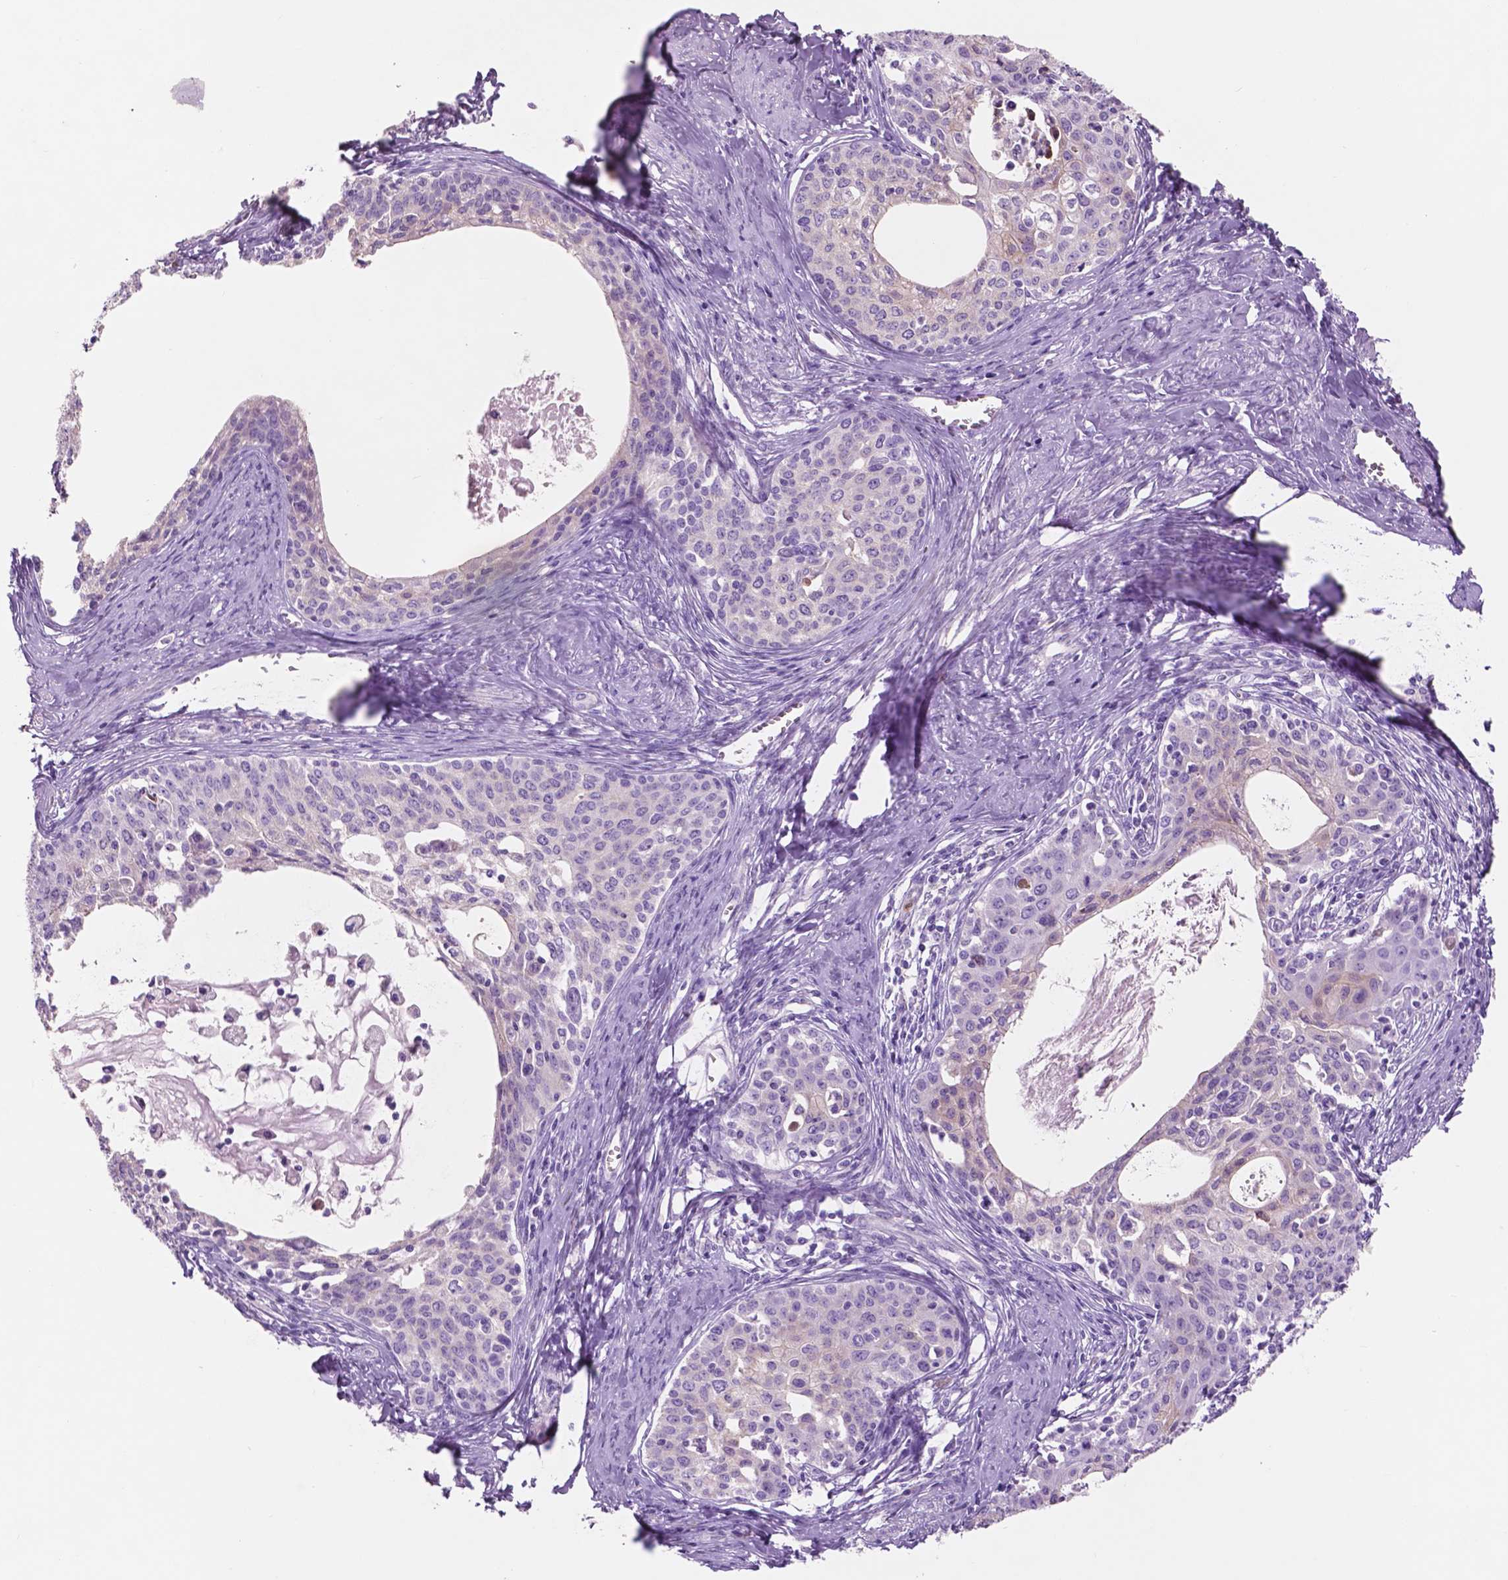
{"staining": {"intensity": "negative", "quantity": "none", "location": "none"}, "tissue": "cervical cancer", "cell_type": "Tumor cells", "image_type": "cancer", "snomed": [{"axis": "morphology", "description": "Squamous cell carcinoma, NOS"}, {"axis": "morphology", "description": "Adenocarcinoma, NOS"}, {"axis": "topography", "description": "Cervix"}], "caption": "Immunohistochemistry (IHC) histopathology image of neoplastic tissue: human cervical cancer (adenocarcinoma) stained with DAB (3,3'-diaminobenzidine) exhibits no significant protein expression in tumor cells.", "gene": "CUZD1", "patient": {"sex": "female", "age": 52}}